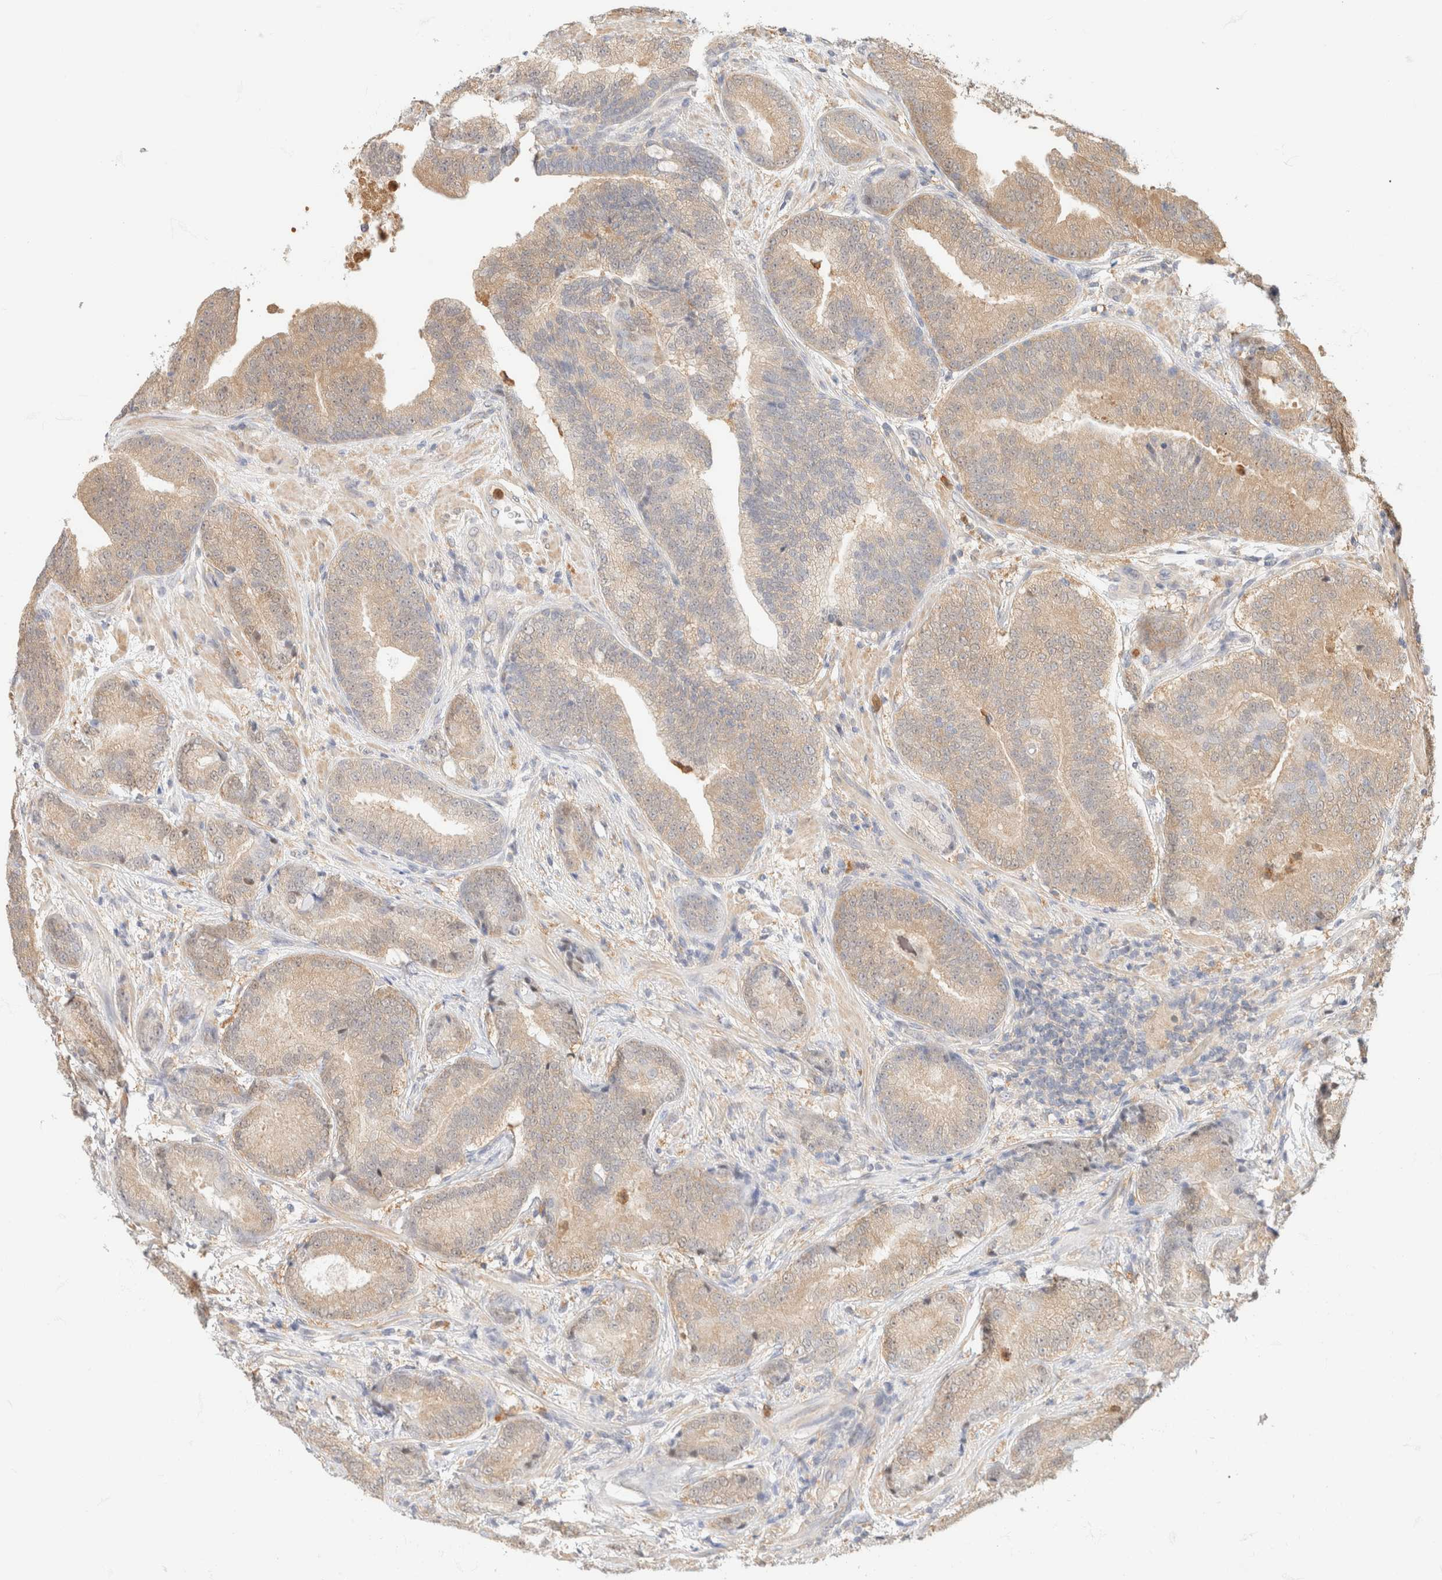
{"staining": {"intensity": "weak", "quantity": ">75%", "location": "cytoplasmic/membranous"}, "tissue": "prostate cancer", "cell_type": "Tumor cells", "image_type": "cancer", "snomed": [{"axis": "morphology", "description": "Adenocarcinoma, High grade"}, {"axis": "topography", "description": "Prostate"}], "caption": "Protein staining by IHC reveals weak cytoplasmic/membranous positivity in approximately >75% of tumor cells in prostate adenocarcinoma (high-grade).", "gene": "GPI", "patient": {"sex": "male", "age": 55}}